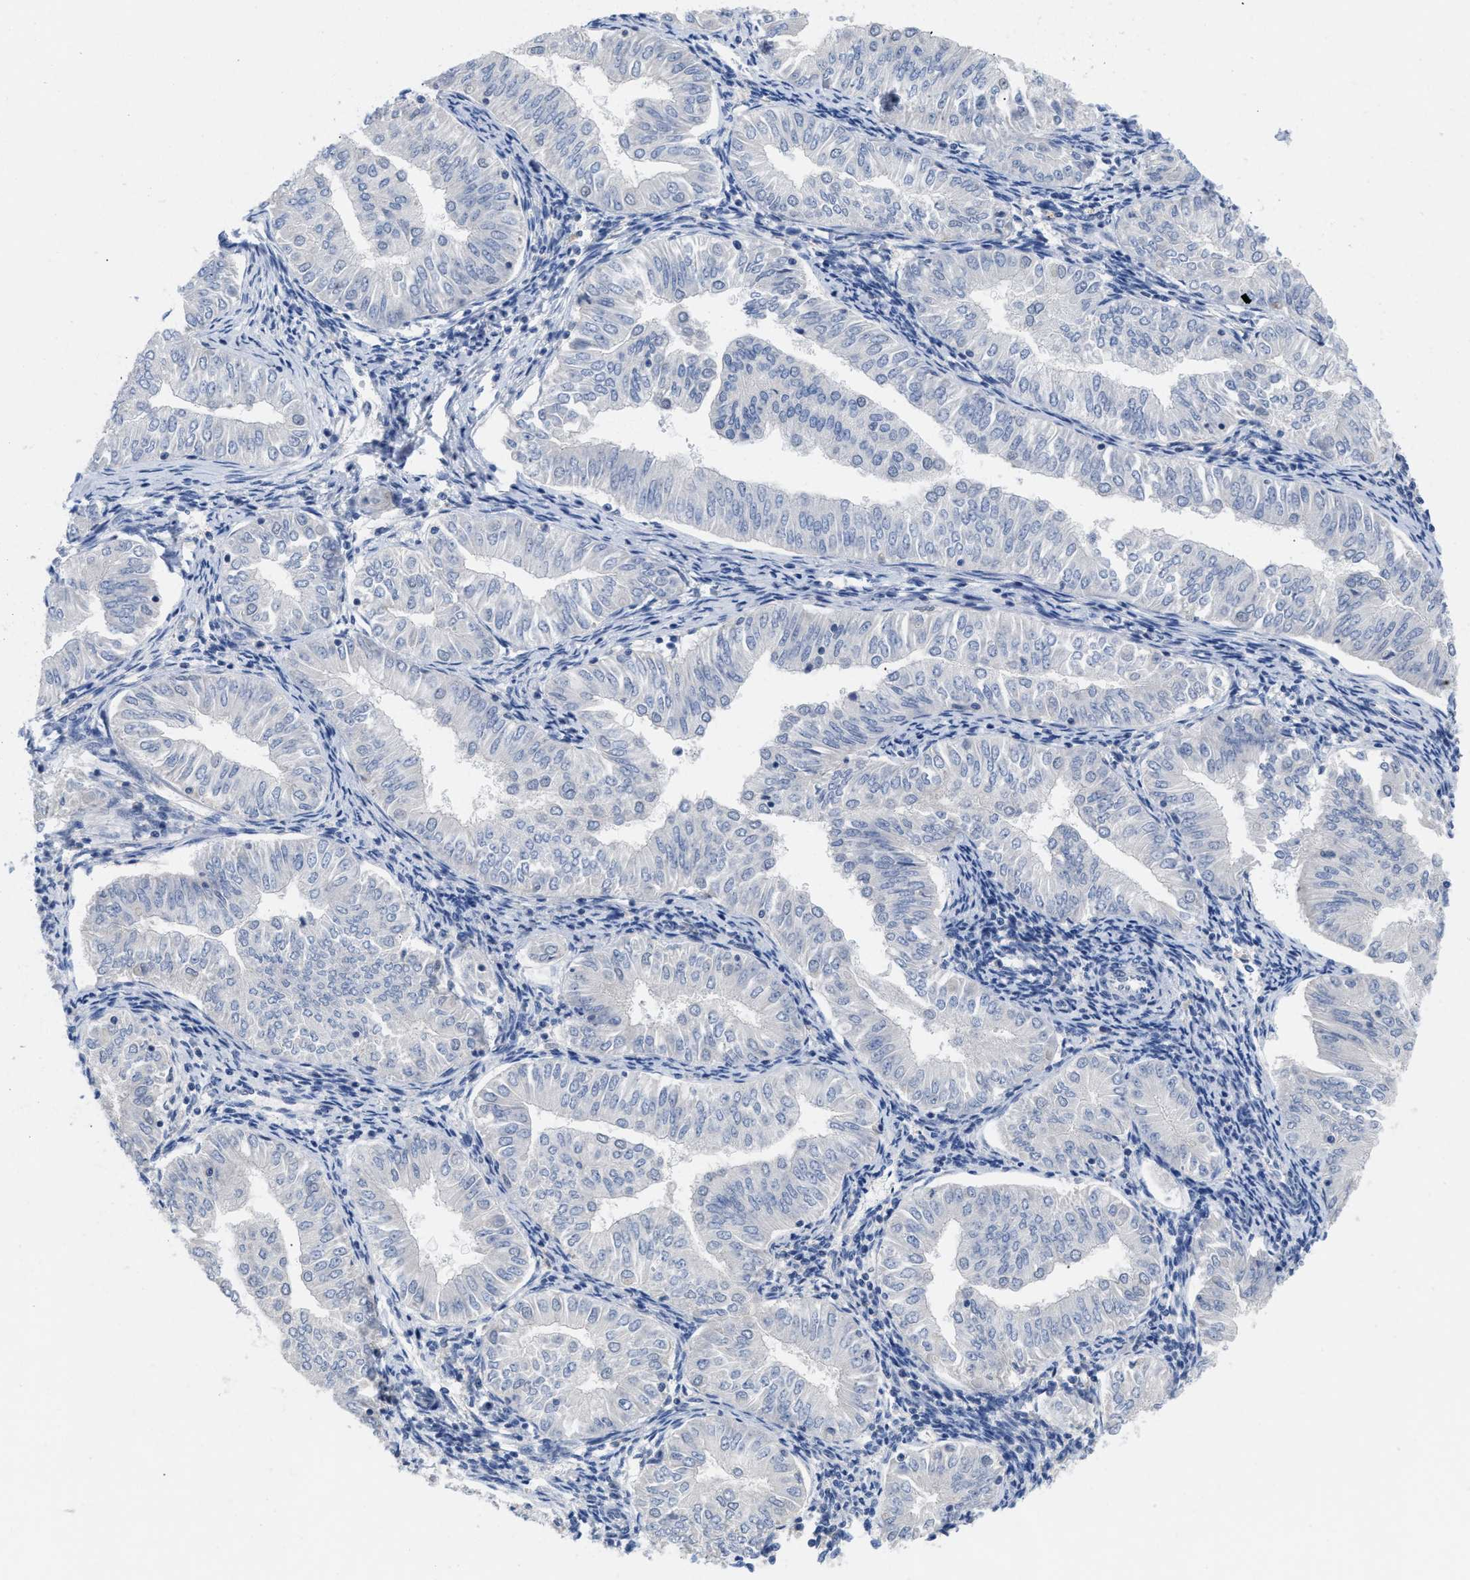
{"staining": {"intensity": "negative", "quantity": "none", "location": "none"}, "tissue": "endometrial cancer", "cell_type": "Tumor cells", "image_type": "cancer", "snomed": [{"axis": "morphology", "description": "Normal tissue, NOS"}, {"axis": "morphology", "description": "Adenocarcinoma, NOS"}, {"axis": "topography", "description": "Endometrium"}], "caption": "Immunohistochemical staining of adenocarcinoma (endometrial) reveals no significant expression in tumor cells.", "gene": "GGNBP2", "patient": {"sex": "female", "age": 53}}